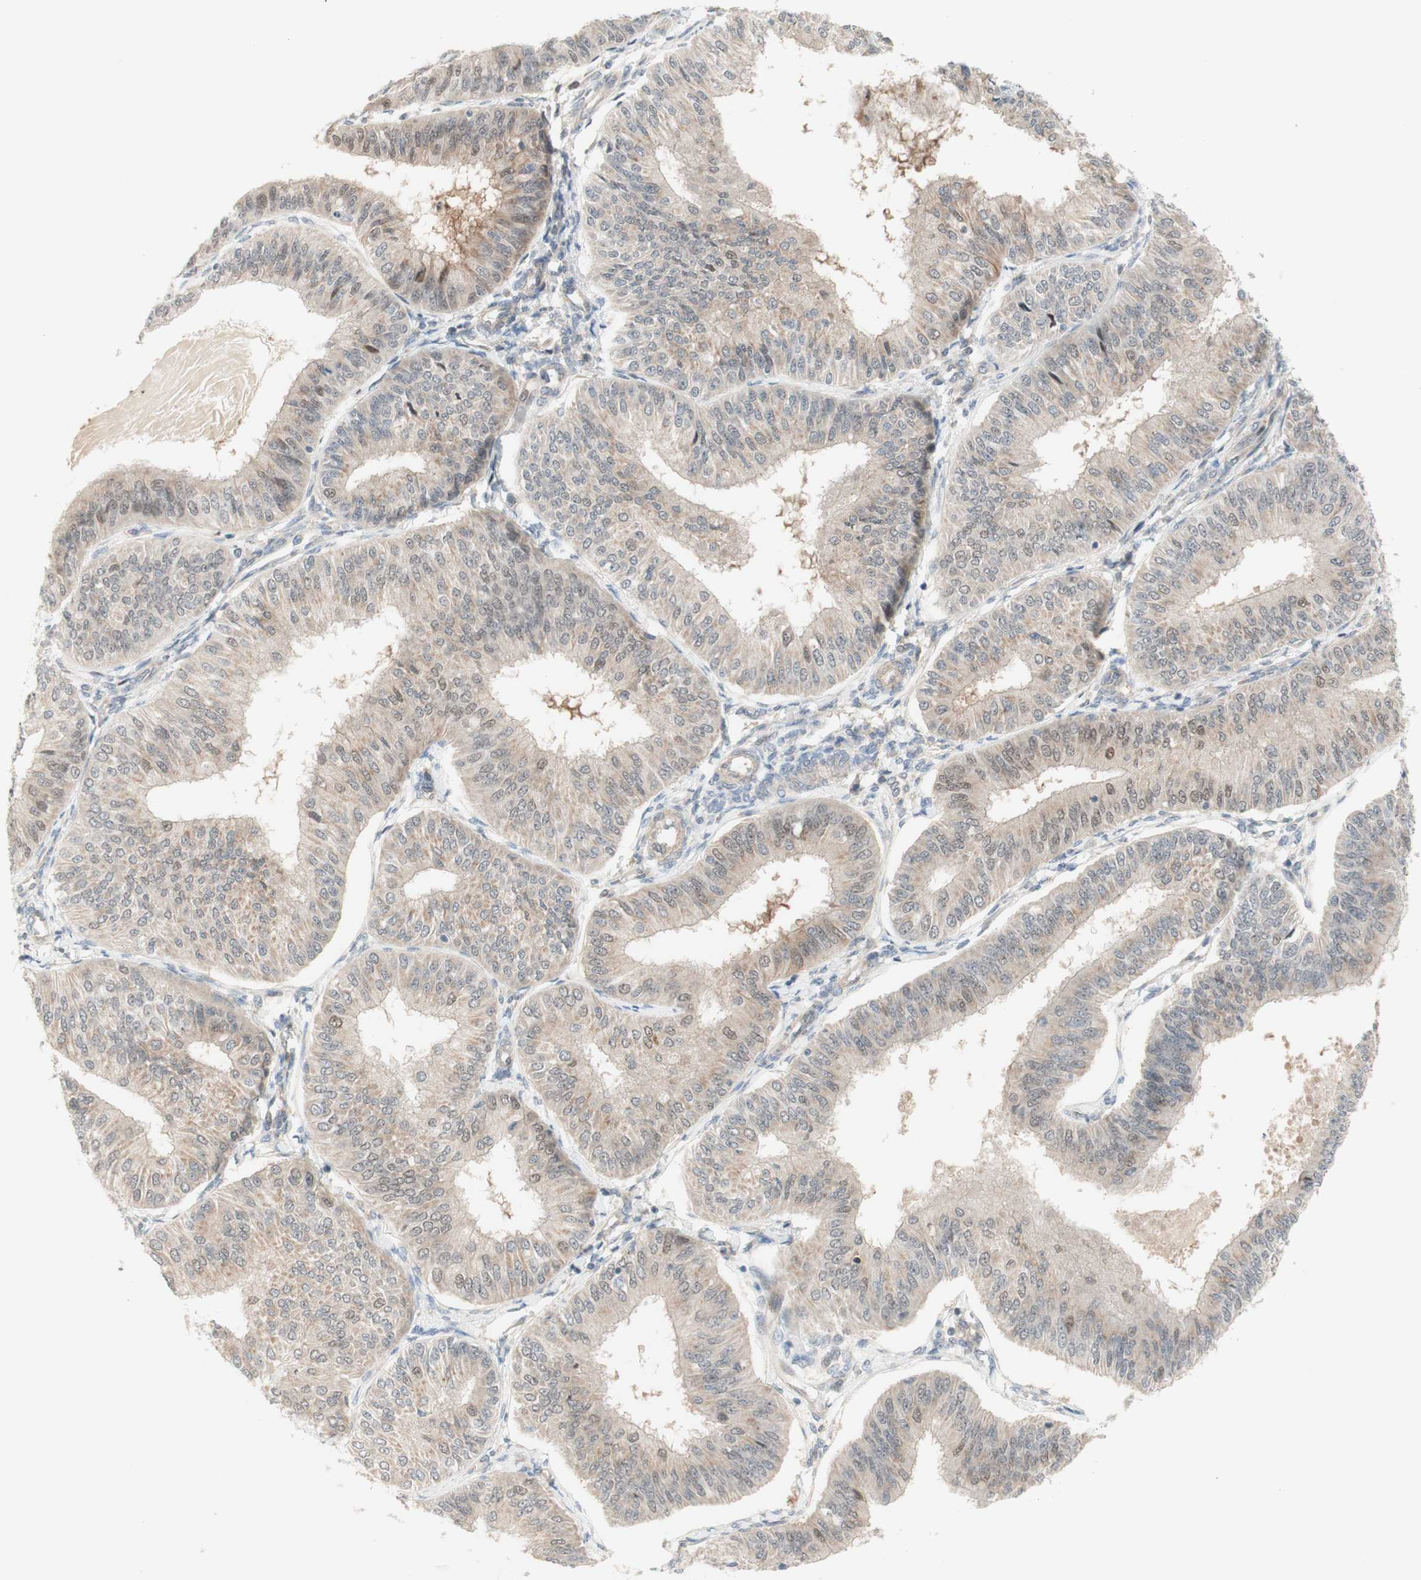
{"staining": {"intensity": "weak", "quantity": "25%-75%", "location": "cytoplasmic/membranous,nuclear"}, "tissue": "endometrial cancer", "cell_type": "Tumor cells", "image_type": "cancer", "snomed": [{"axis": "morphology", "description": "Adenocarcinoma, NOS"}, {"axis": "topography", "description": "Endometrium"}], "caption": "Immunohistochemical staining of human endometrial cancer (adenocarcinoma) displays low levels of weak cytoplasmic/membranous and nuclear protein positivity in about 25%-75% of tumor cells. (DAB IHC with brightfield microscopy, high magnification).", "gene": "RFNG", "patient": {"sex": "female", "age": 58}}